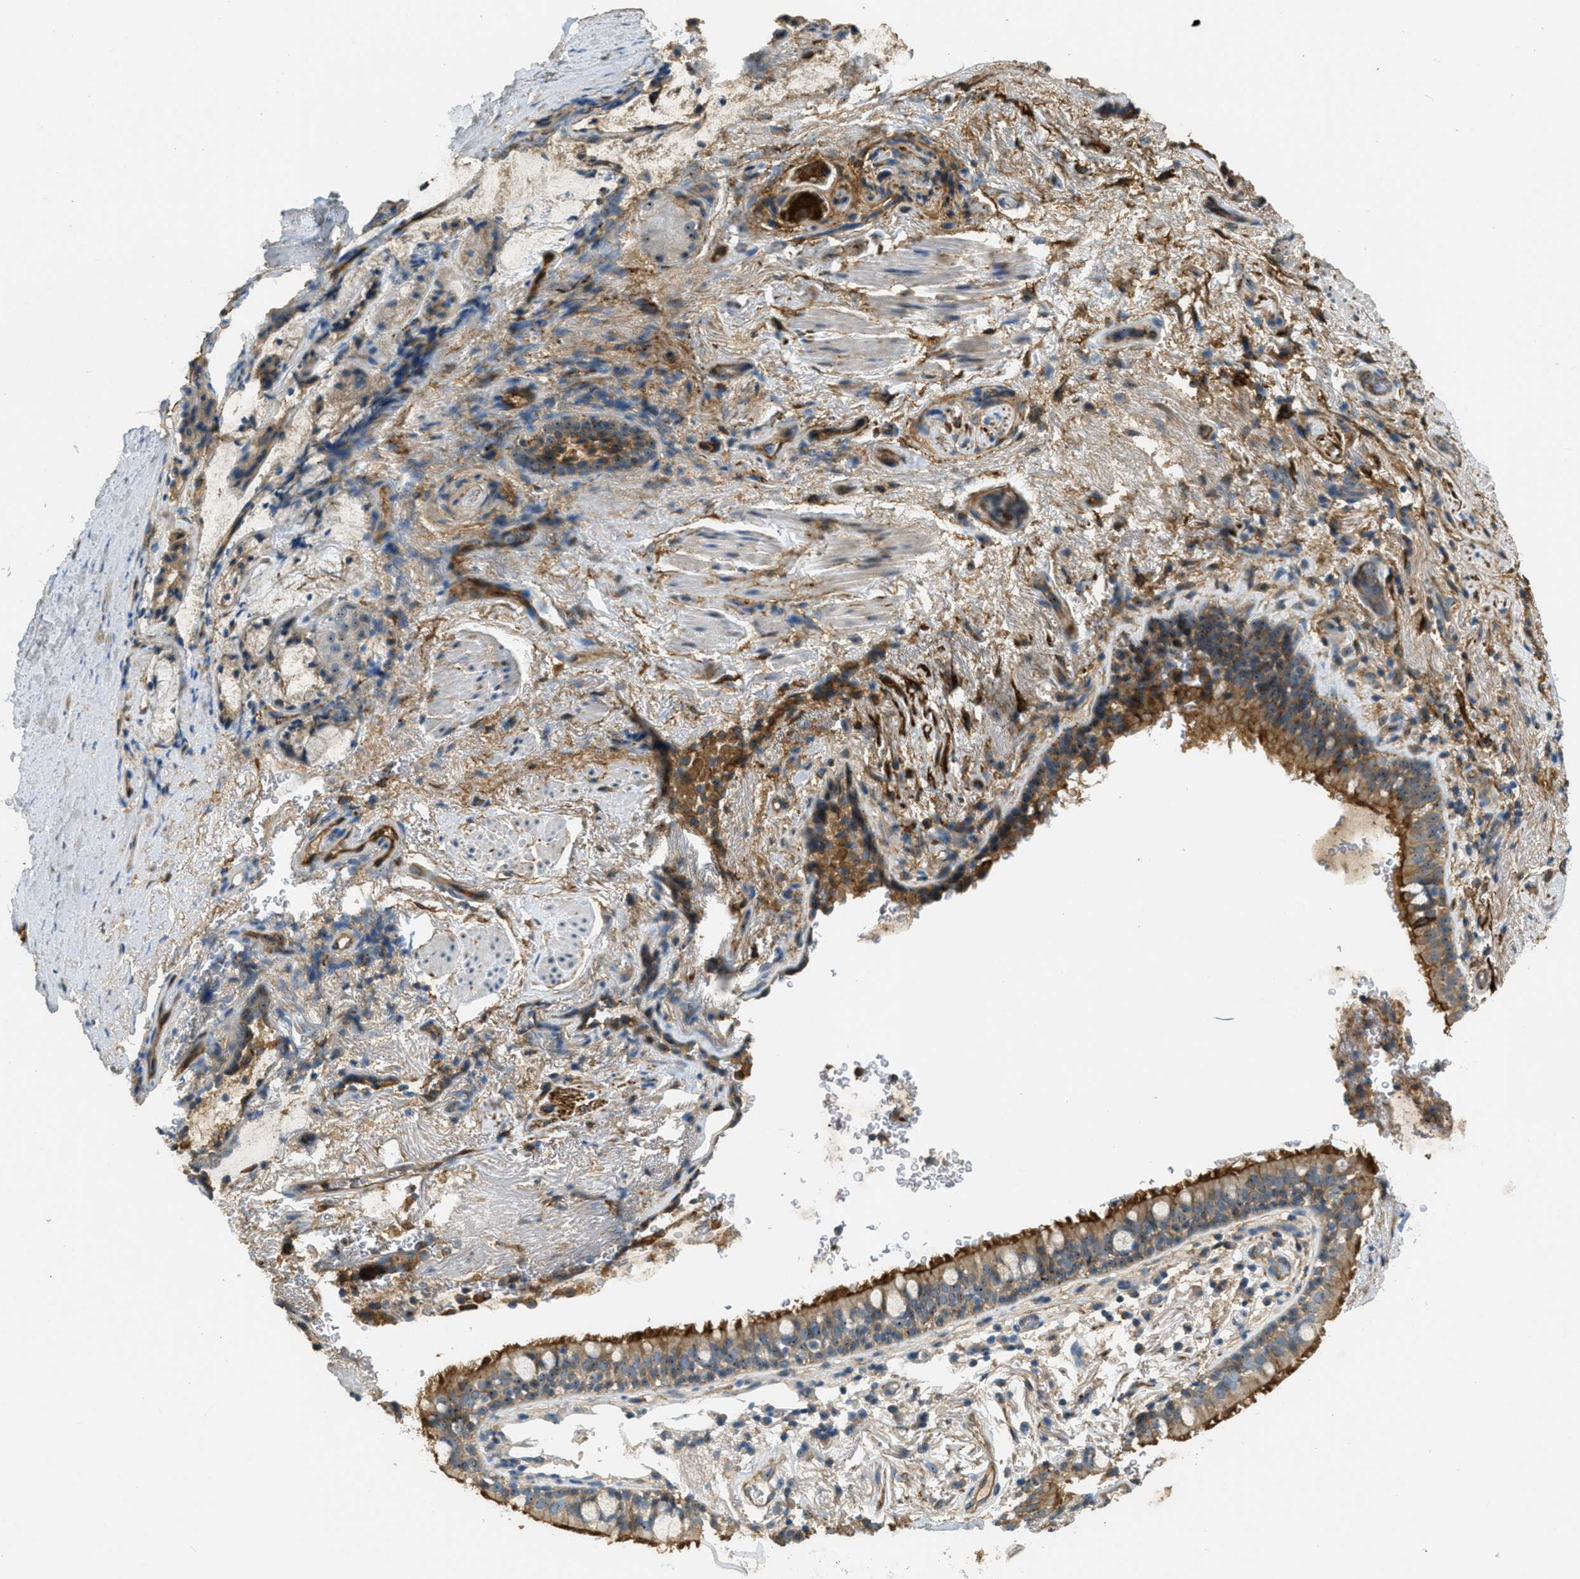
{"staining": {"intensity": "moderate", "quantity": ">75%", "location": "cytoplasmic/membranous,nuclear"}, "tissue": "bronchus", "cell_type": "Respiratory epithelial cells", "image_type": "normal", "snomed": [{"axis": "morphology", "description": "Normal tissue, NOS"}, {"axis": "morphology", "description": "Inflammation, NOS"}, {"axis": "topography", "description": "Cartilage tissue"}, {"axis": "topography", "description": "Bronchus"}], "caption": "Protein expression by immunohistochemistry reveals moderate cytoplasmic/membranous,nuclear positivity in approximately >75% of respiratory epithelial cells in normal bronchus.", "gene": "OSMR", "patient": {"sex": "male", "age": 77}}